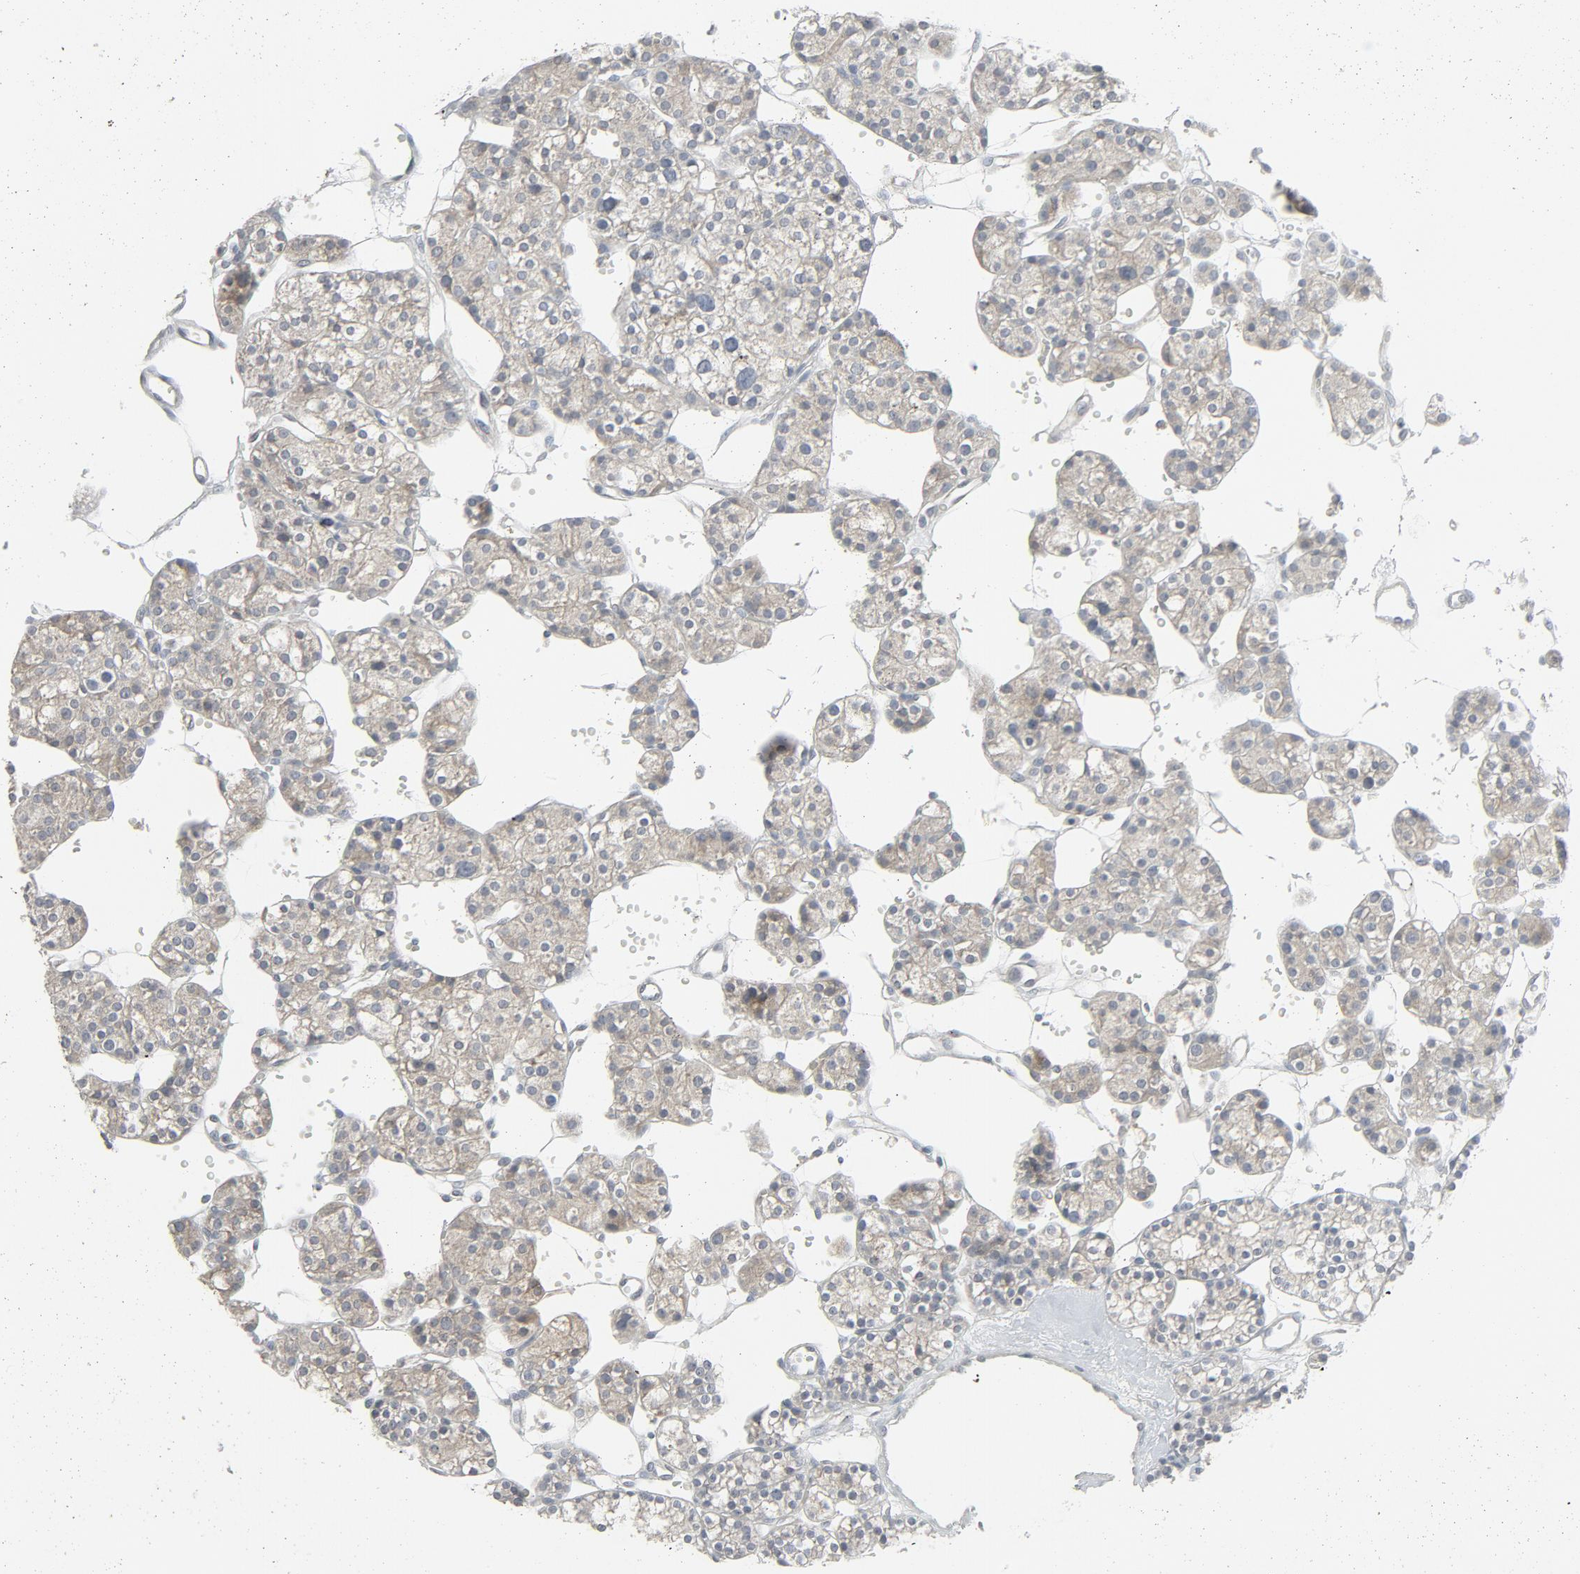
{"staining": {"intensity": "weak", "quantity": "25%-75%", "location": "cytoplasmic/membranous"}, "tissue": "parathyroid gland", "cell_type": "Glandular cells", "image_type": "normal", "snomed": [{"axis": "morphology", "description": "Normal tissue, NOS"}, {"axis": "topography", "description": "Parathyroid gland"}], "caption": "Protein analysis of benign parathyroid gland reveals weak cytoplasmic/membranous expression in approximately 25%-75% of glandular cells.", "gene": "FGFR3", "patient": {"sex": "female", "age": 64}}